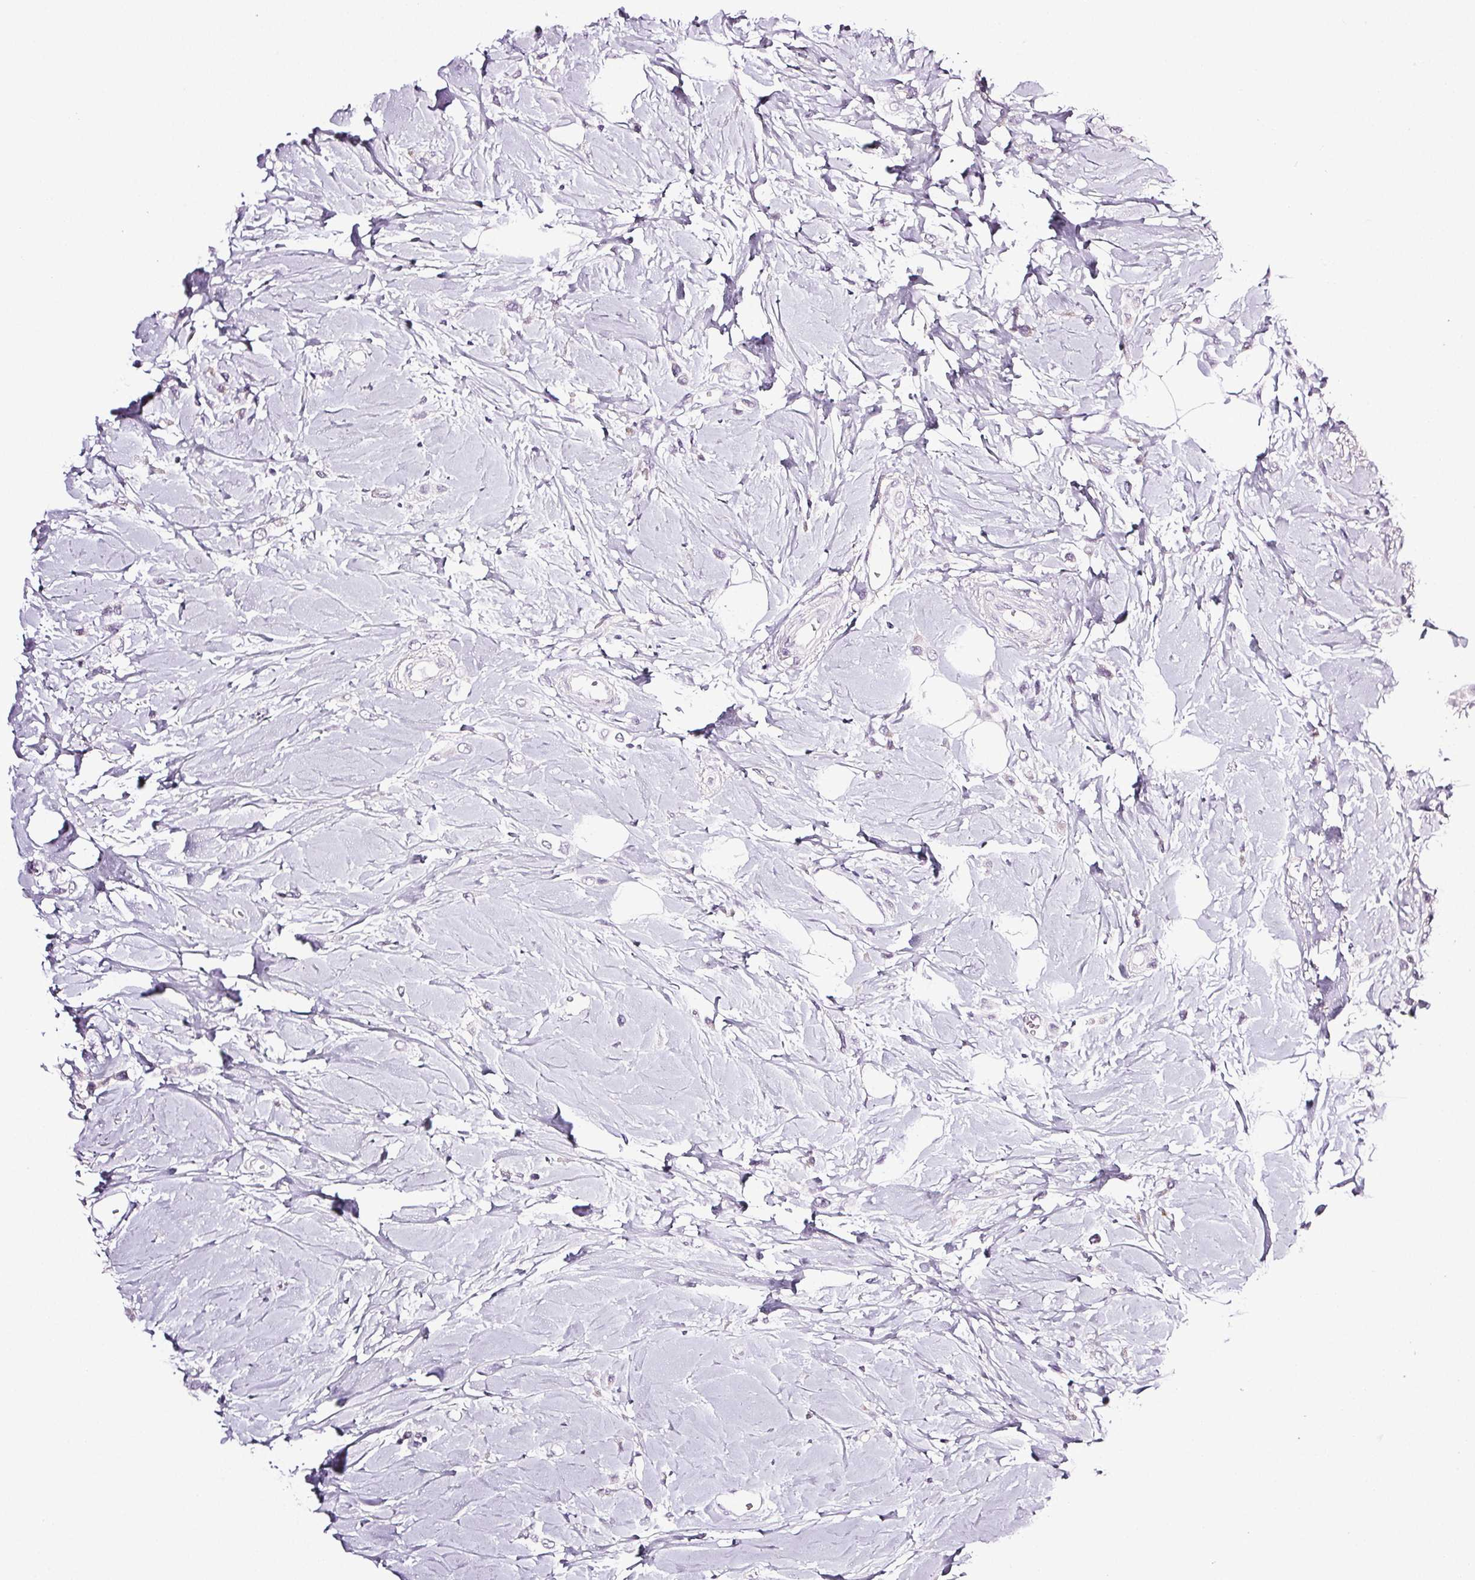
{"staining": {"intensity": "negative", "quantity": "none", "location": "none"}, "tissue": "breast cancer", "cell_type": "Tumor cells", "image_type": "cancer", "snomed": [{"axis": "morphology", "description": "Lobular carcinoma"}, {"axis": "topography", "description": "Breast"}], "caption": "Immunohistochemistry image of human lobular carcinoma (breast) stained for a protein (brown), which reveals no staining in tumor cells.", "gene": "COL7A1", "patient": {"sex": "female", "age": 66}}